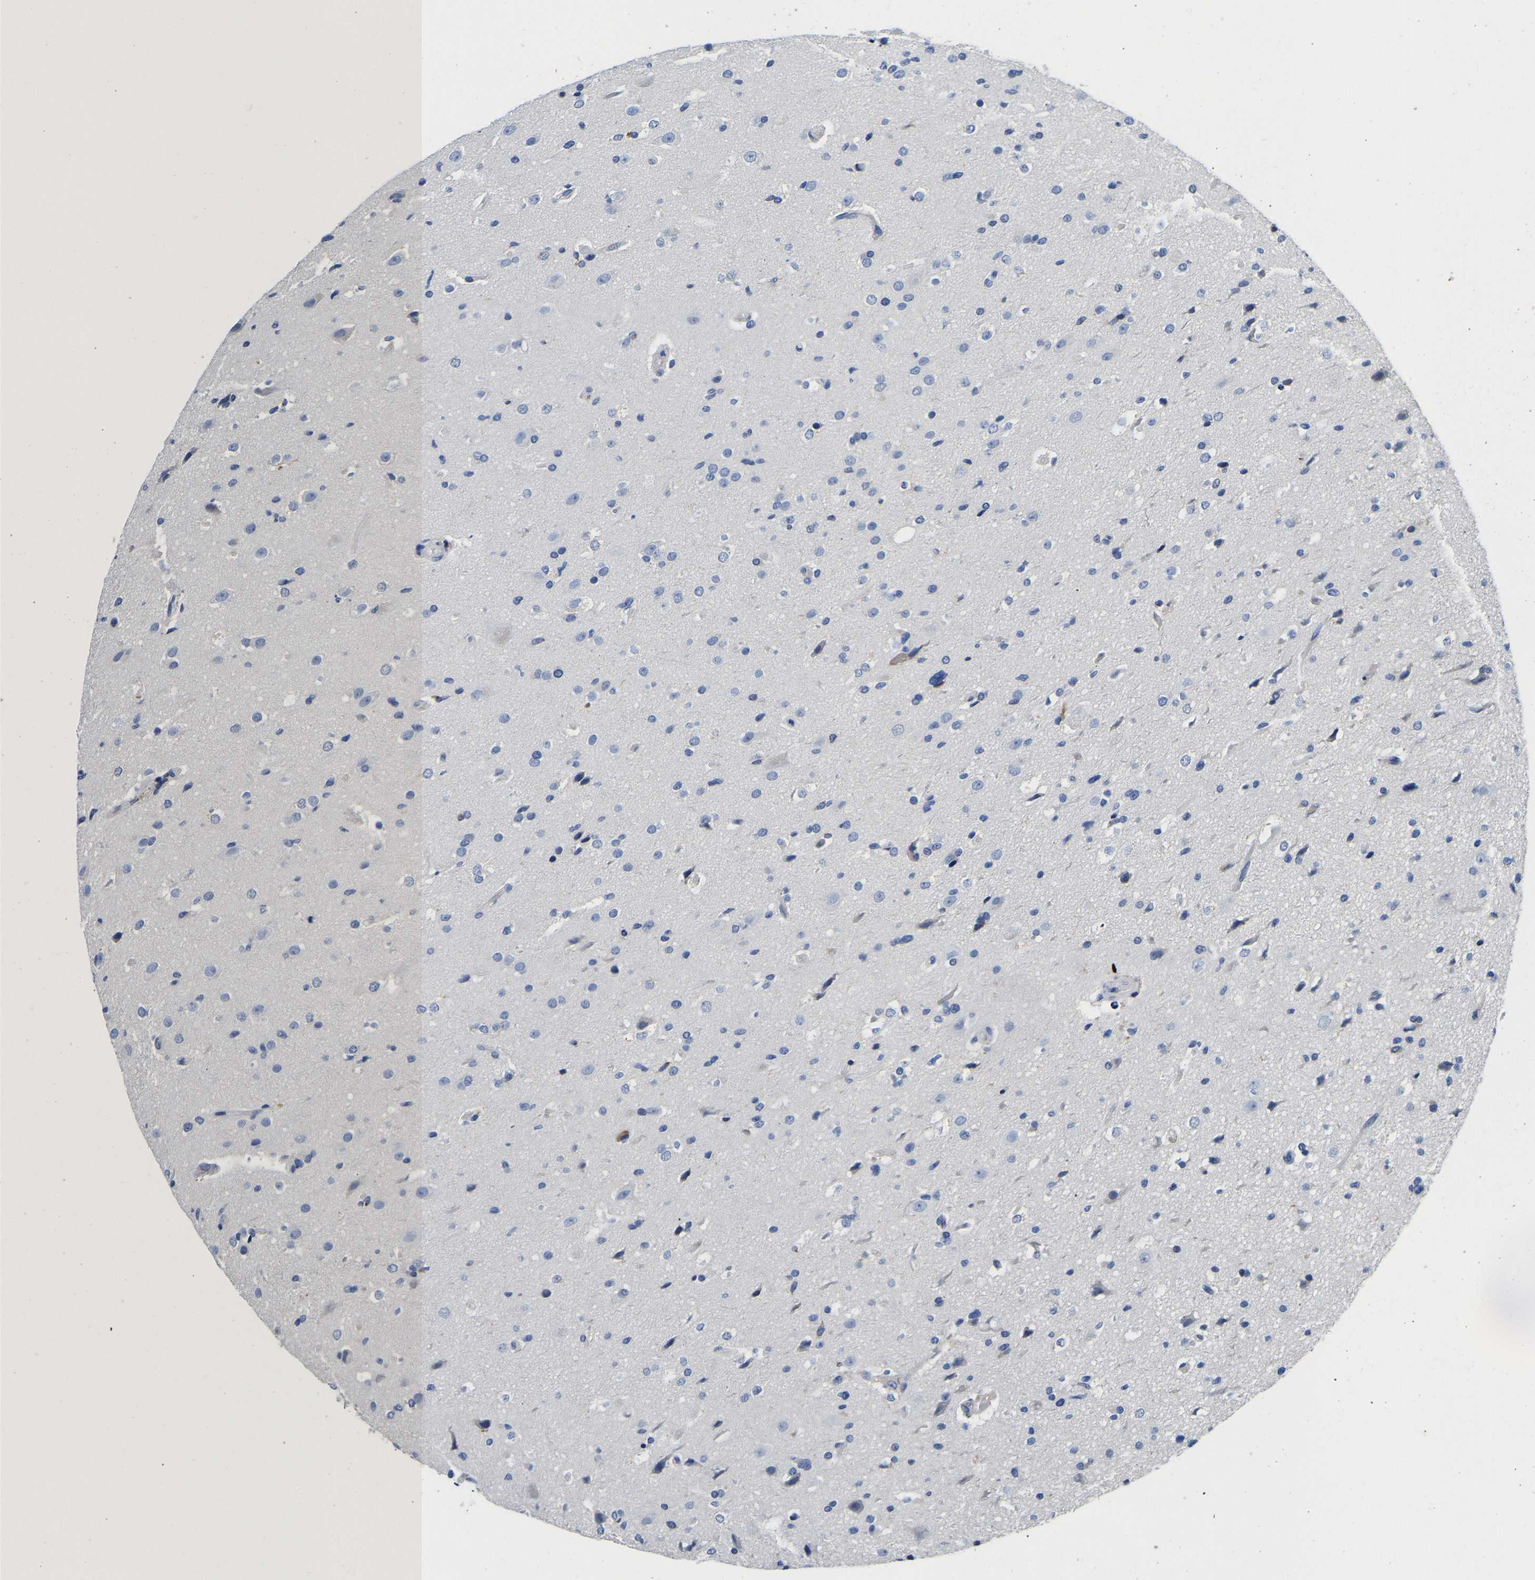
{"staining": {"intensity": "negative", "quantity": "none", "location": "none"}, "tissue": "glioma", "cell_type": "Tumor cells", "image_type": "cancer", "snomed": [{"axis": "morphology", "description": "Glioma, malignant, High grade"}, {"axis": "topography", "description": "Brain"}], "caption": "This is an immunohistochemistry histopathology image of human high-grade glioma (malignant). There is no positivity in tumor cells.", "gene": "PCK2", "patient": {"sex": "male", "age": 33}}